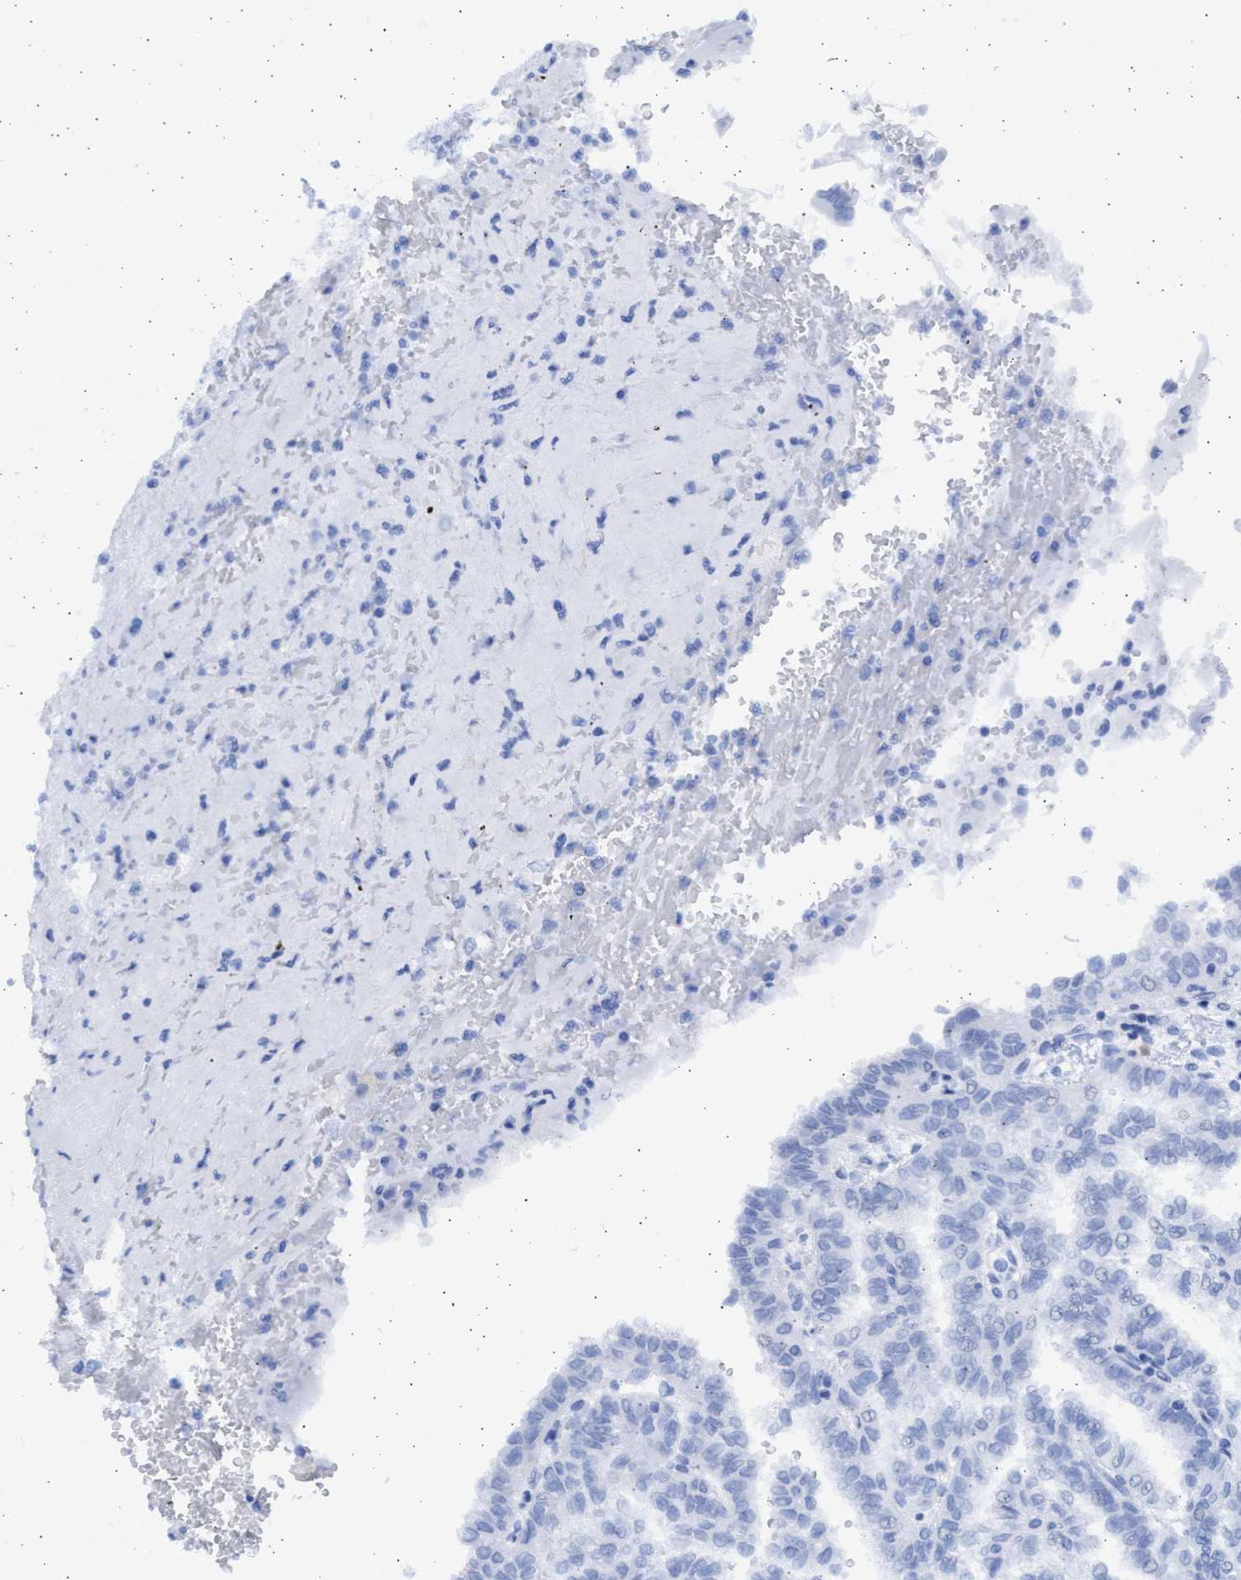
{"staining": {"intensity": "negative", "quantity": "none", "location": "none"}, "tissue": "renal cancer", "cell_type": "Tumor cells", "image_type": "cancer", "snomed": [{"axis": "morphology", "description": "Inflammation, NOS"}, {"axis": "morphology", "description": "Adenocarcinoma, NOS"}, {"axis": "topography", "description": "Kidney"}], "caption": "DAB immunohistochemical staining of human adenocarcinoma (renal) demonstrates no significant staining in tumor cells.", "gene": "ALDOC", "patient": {"sex": "male", "age": 68}}